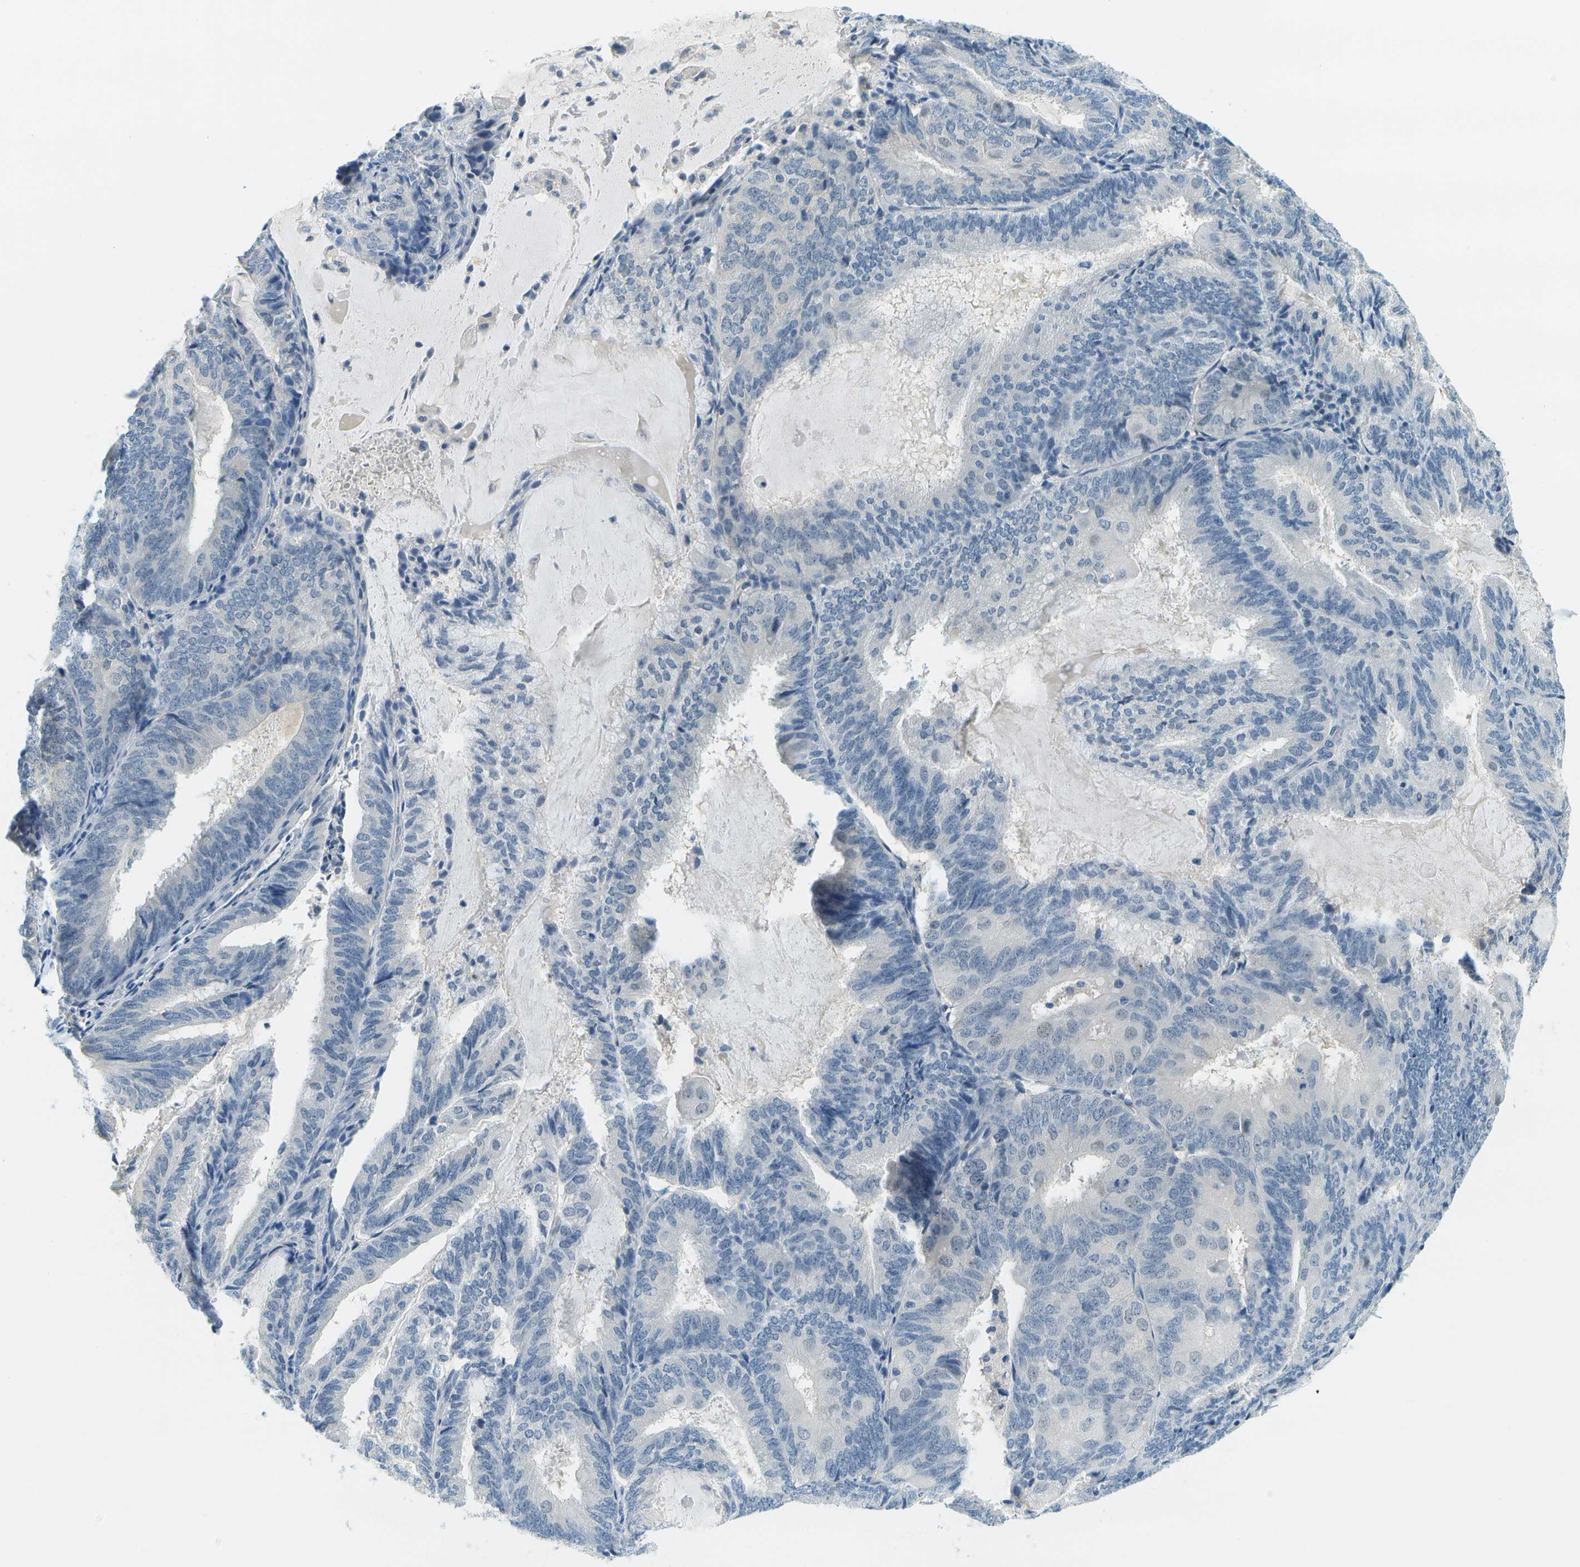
{"staining": {"intensity": "negative", "quantity": "none", "location": "none"}, "tissue": "endometrial cancer", "cell_type": "Tumor cells", "image_type": "cancer", "snomed": [{"axis": "morphology", "description": "Adenocarcinoma, NOS"}, {"axis": "topography", "description": "Endometrium"}], "caption": "This photomicrograph is of endometrial adenocarcinoma stained with IHC to label a protein in brown with the nuclei are counter-stained blue. There is no positivity in tumor cells.", "gene": "RASGRP2", "patient": {"sex": "female", "age": 81}}